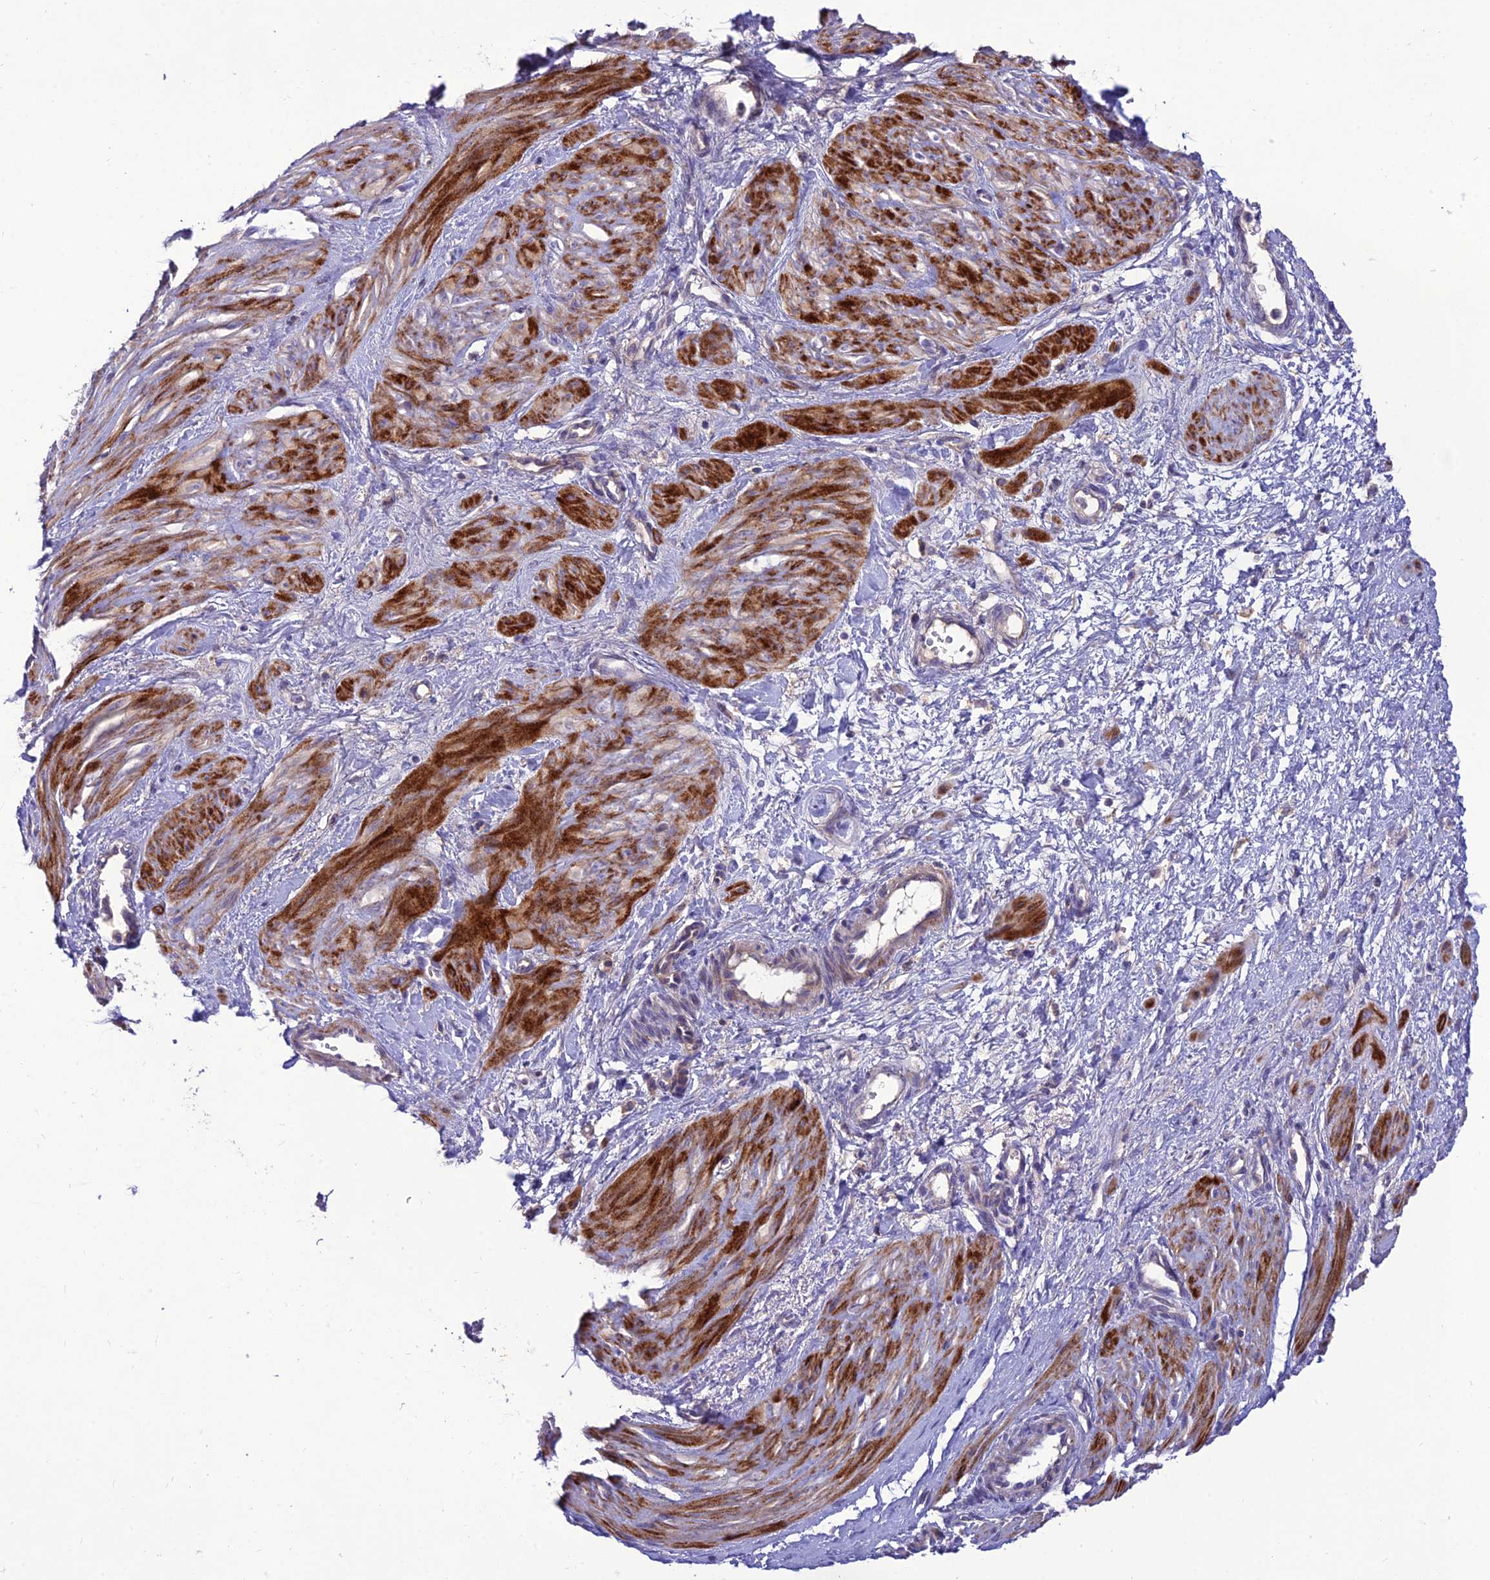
{"staining": {"intensity": "strong", "quantity": ">75%", "location": "cytoplasmic/membranous"}, "tissue": "smooth muscle", "cell_type": "Smooth muscle cells", "image_type": "normal", "snomed": [{"axis": "morphology", "description": "Normal tissue, NOS"}, {"axis": "topography", "description": "Endometrium"}], "caption": "Immunohistochemistry (IHC) of normal human smooth muscle reveals high levels of strong cytoplasmic/membranous staining in about >75% of smooth muscle cells.", "gene": "TEKT3", "patient": {"sex": "female", "age": 33}}